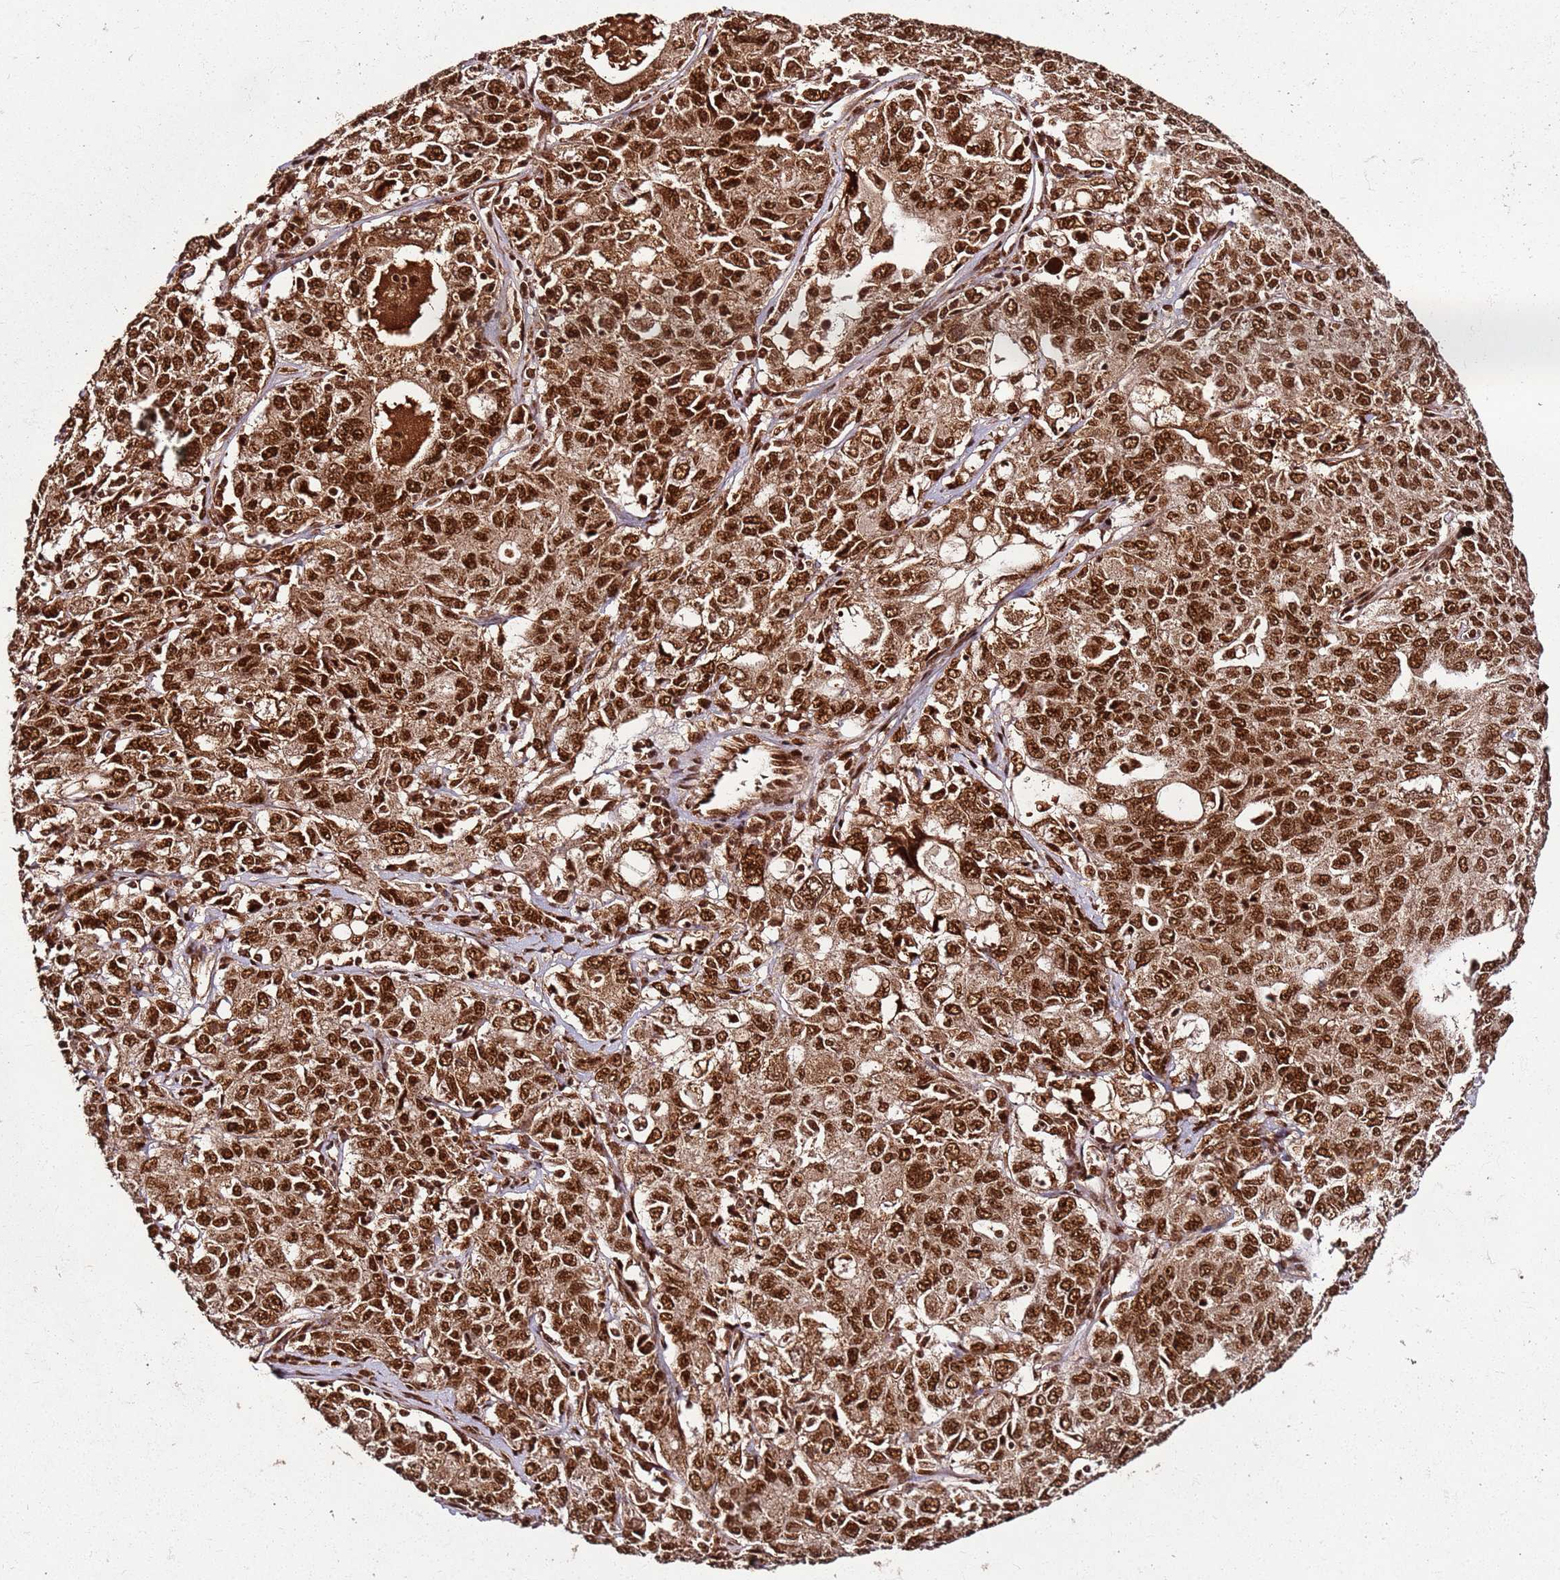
{"staining": {"intensity": "strong", "quantity": ">75%", "location": "cytoplasmic/membranous,nuclear"}, "tissue": "ovarian cancer", "cell_type": "Tumor cells", "image_type": "cancer", "snomed": [{"axis": "morphology", "description": "Carcinoma, endometroid"}, {"axis": "topography", "description": "Ovary"}], "caption": "Protein expression analysis of ovarian cancer (endometroid carcinoma) reveals strong cytoplasmic/membranous and nuclear positivity in approximately >75% of tumor cells.", "gene": "XRN2", "patient": {"sex": "female", "age": 62}}